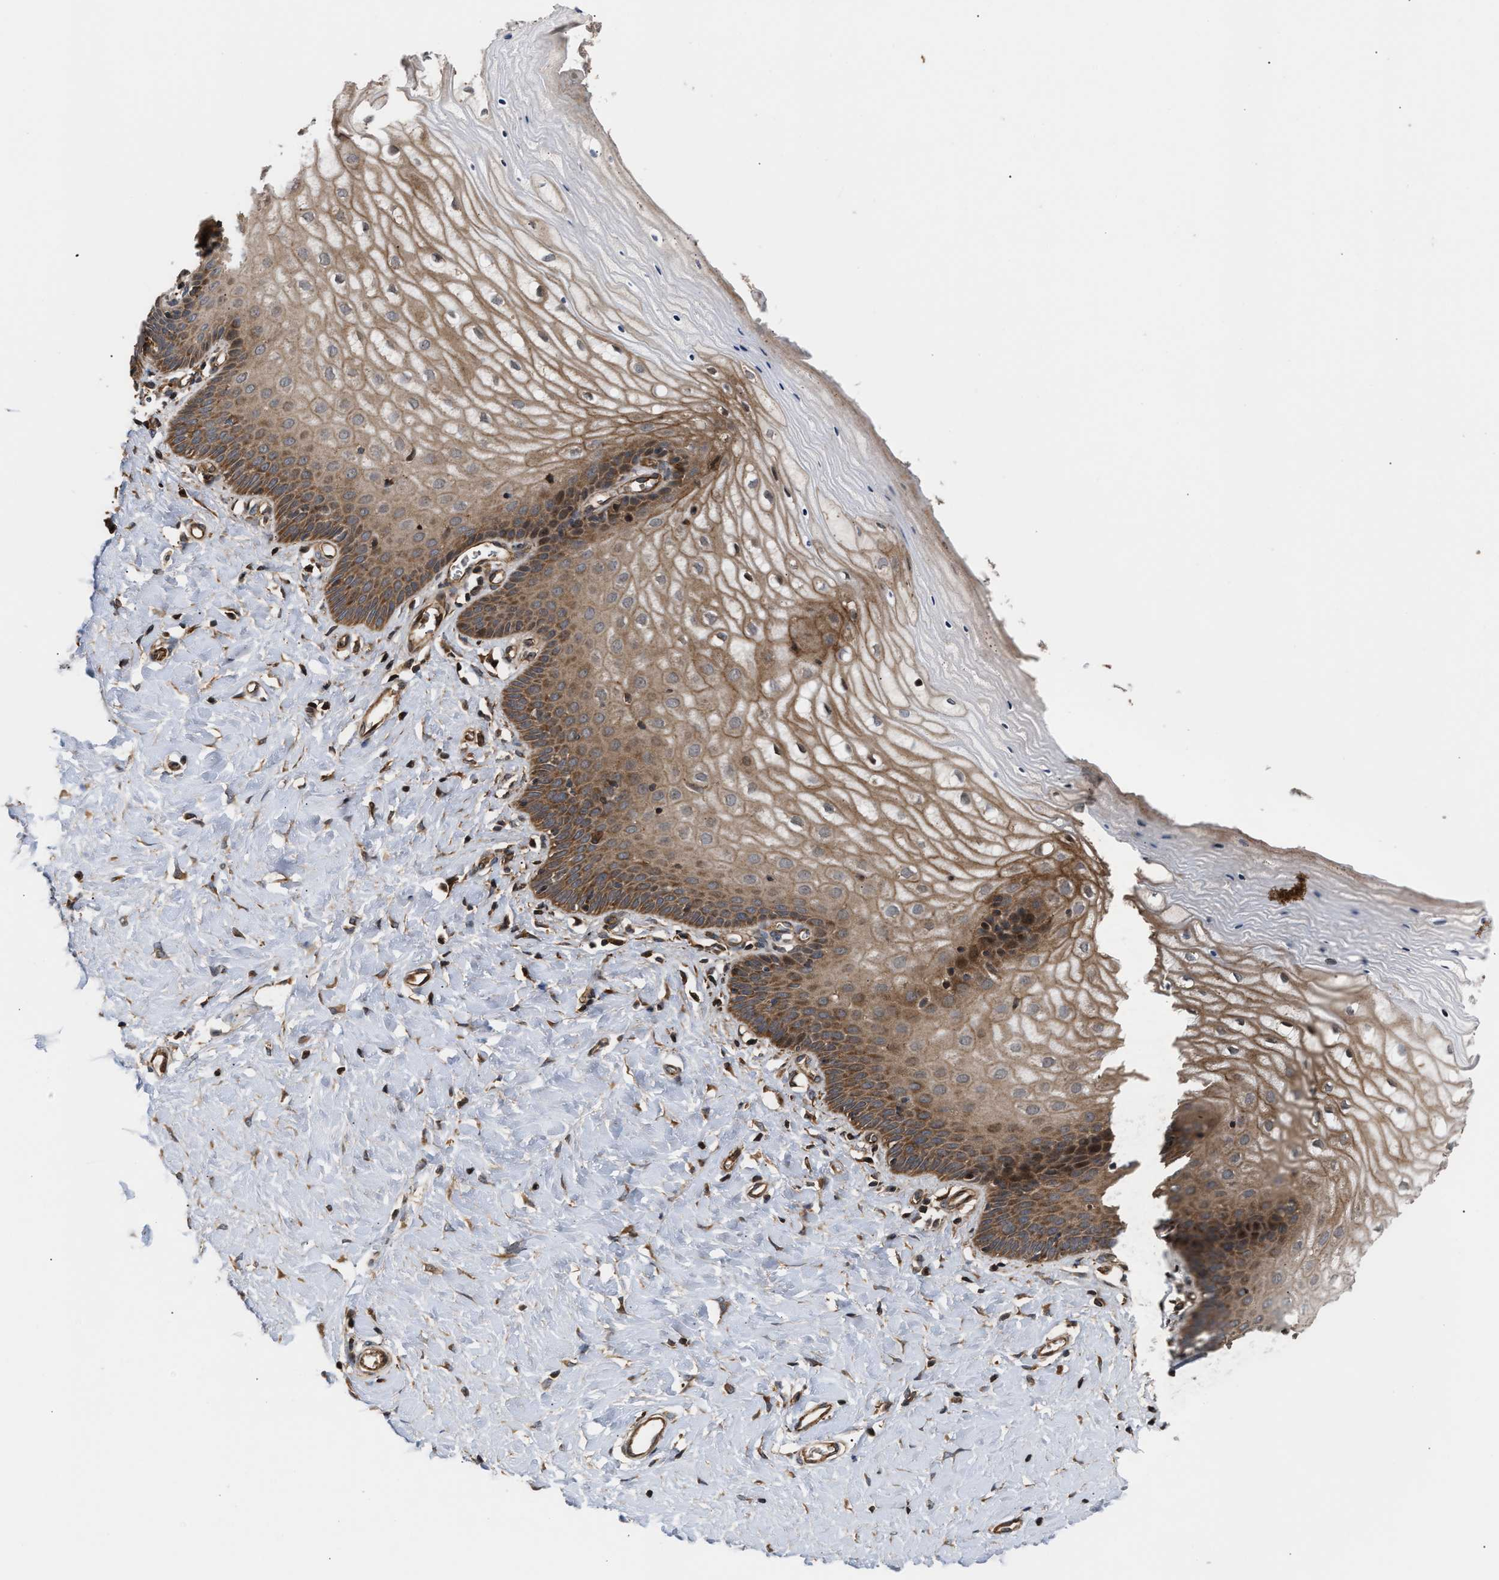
{"staining": {"intensity": "moderate", "quantity": ">75%", "location": "cytoplasmic/membranous,nuclear"}, "tissue": "cervix", "cell_type": "Squamous epithelial cells", "image_type": "normal", "snomed": [{"axis": "morphology", "description": "Normal tissue, NOS"}, {"axis": "topography", "description": "Cervix"}], "caption": "Cervix stained with a protein marker reveals moderate staining in squamous epithelial cells.", "gene": "STAU1", "patient": {"sex": "female", "age": 55}}